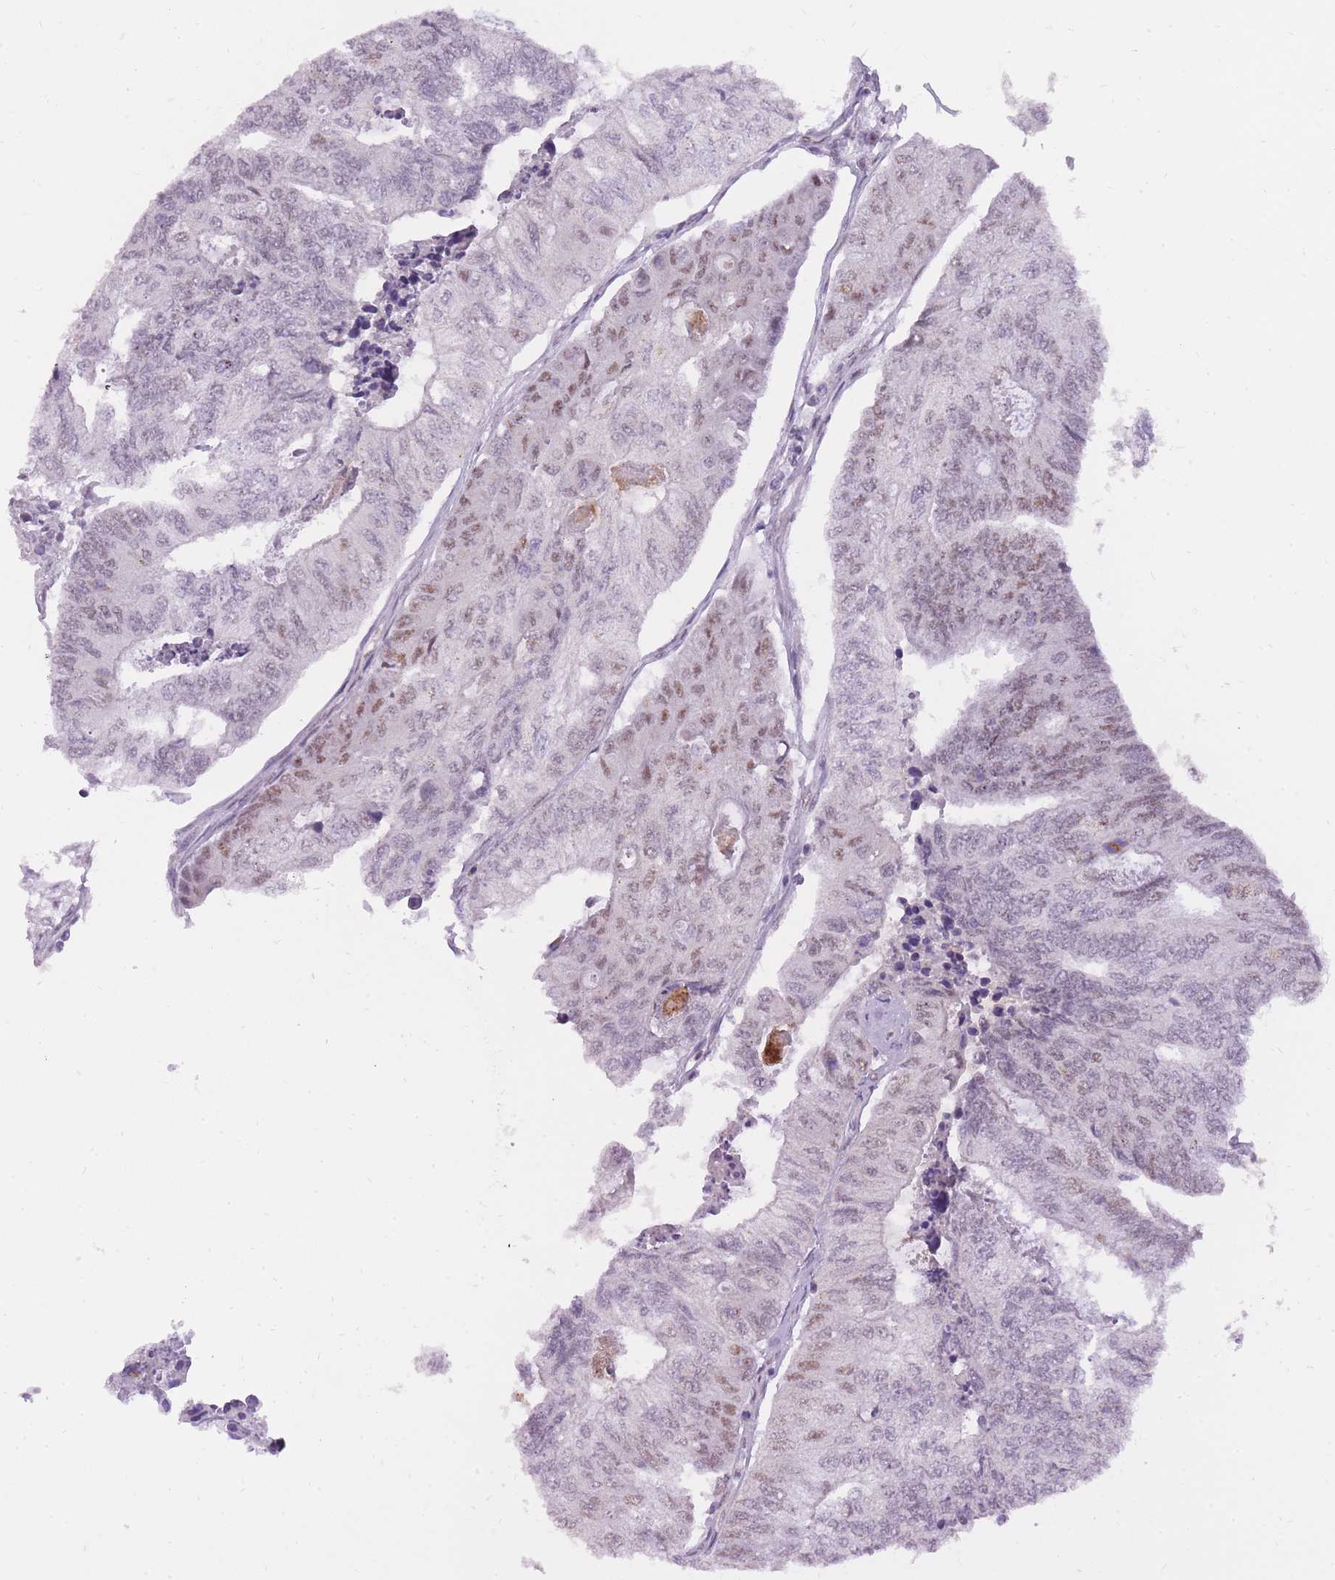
{"staining": {"intensity": "moderate", "quantity": "25%-75%", "location": "nuclear"}, "tissue": "colorectal cancer", "cell_type": "Tumor cells", "image_type": "cancer", "snomed": [{"axis": "morphology", "description": "Adenocarcinoma, NOS"}, {"axis": "topography", "description": "Colon"}], "caption": "DAB immunohistochemical staining of human colorectal adenocarcinoma displays moderate nuclear protein expression in about 25%-75% of tumor cells.", "gene": "TIGD1", "patient": {"sex": "female", "age": 67}}